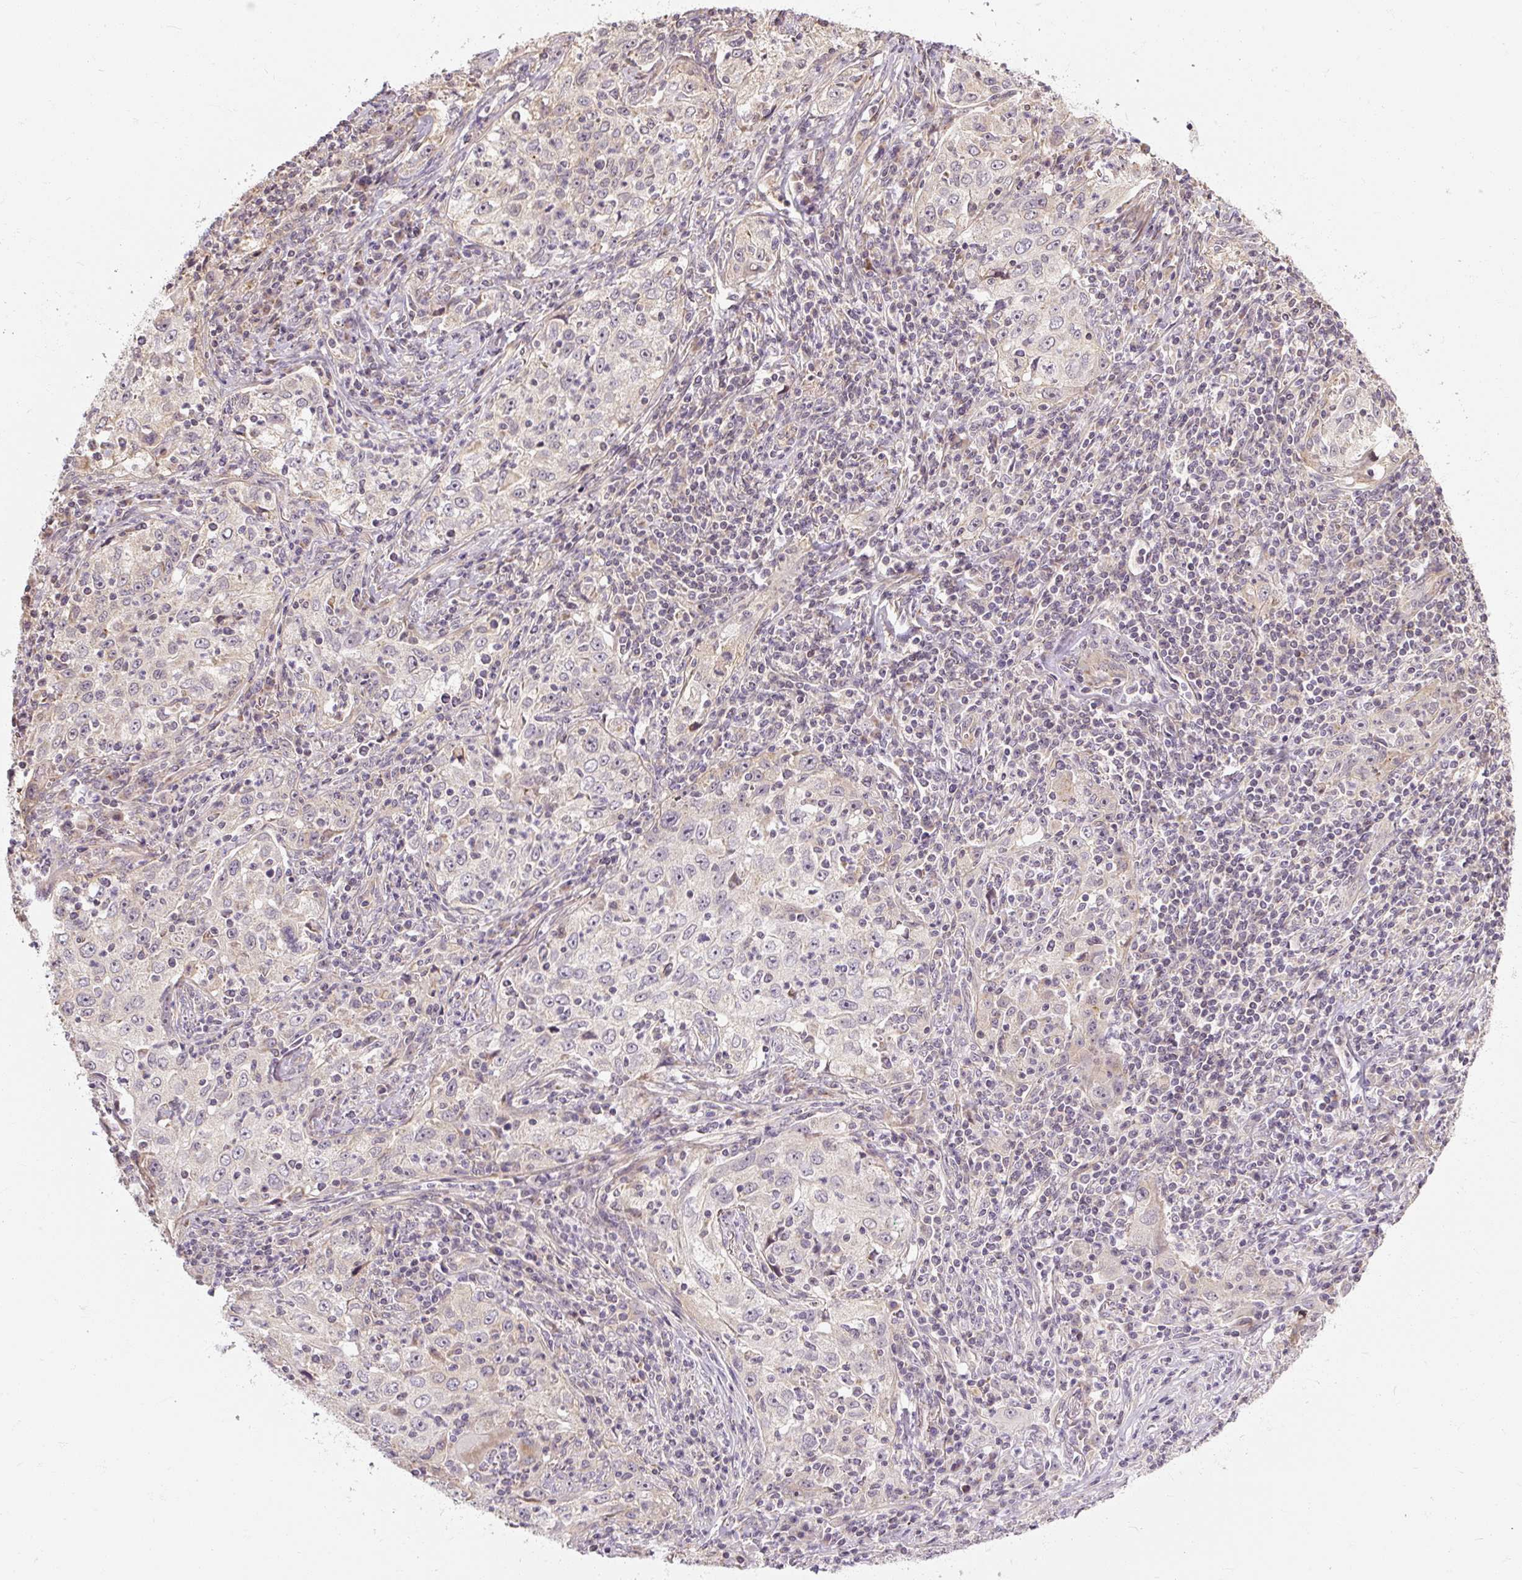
{"staining": {"intensity": "negative", "quantity": "none", "location": "none"}, "tissue": "lung cancer", "cell_type": "Tumor cells", "image_type": "cancer", "snomed": [{"axis": "morphology", "description": "Squamous cell carcinoma, NOS"}, {"axis": "topography", "description": "Lung"}], "caption": "DAB immunohistochemical staining of human lung cancer (squamous cell carcinoma) exhibits no significant positivity in tumor cells. (DAB (3,3'-diaminobenzidine) IHC, high magnification).", "gene": "RB1CC1", "patient": {"sex": "male", "age": 71}}